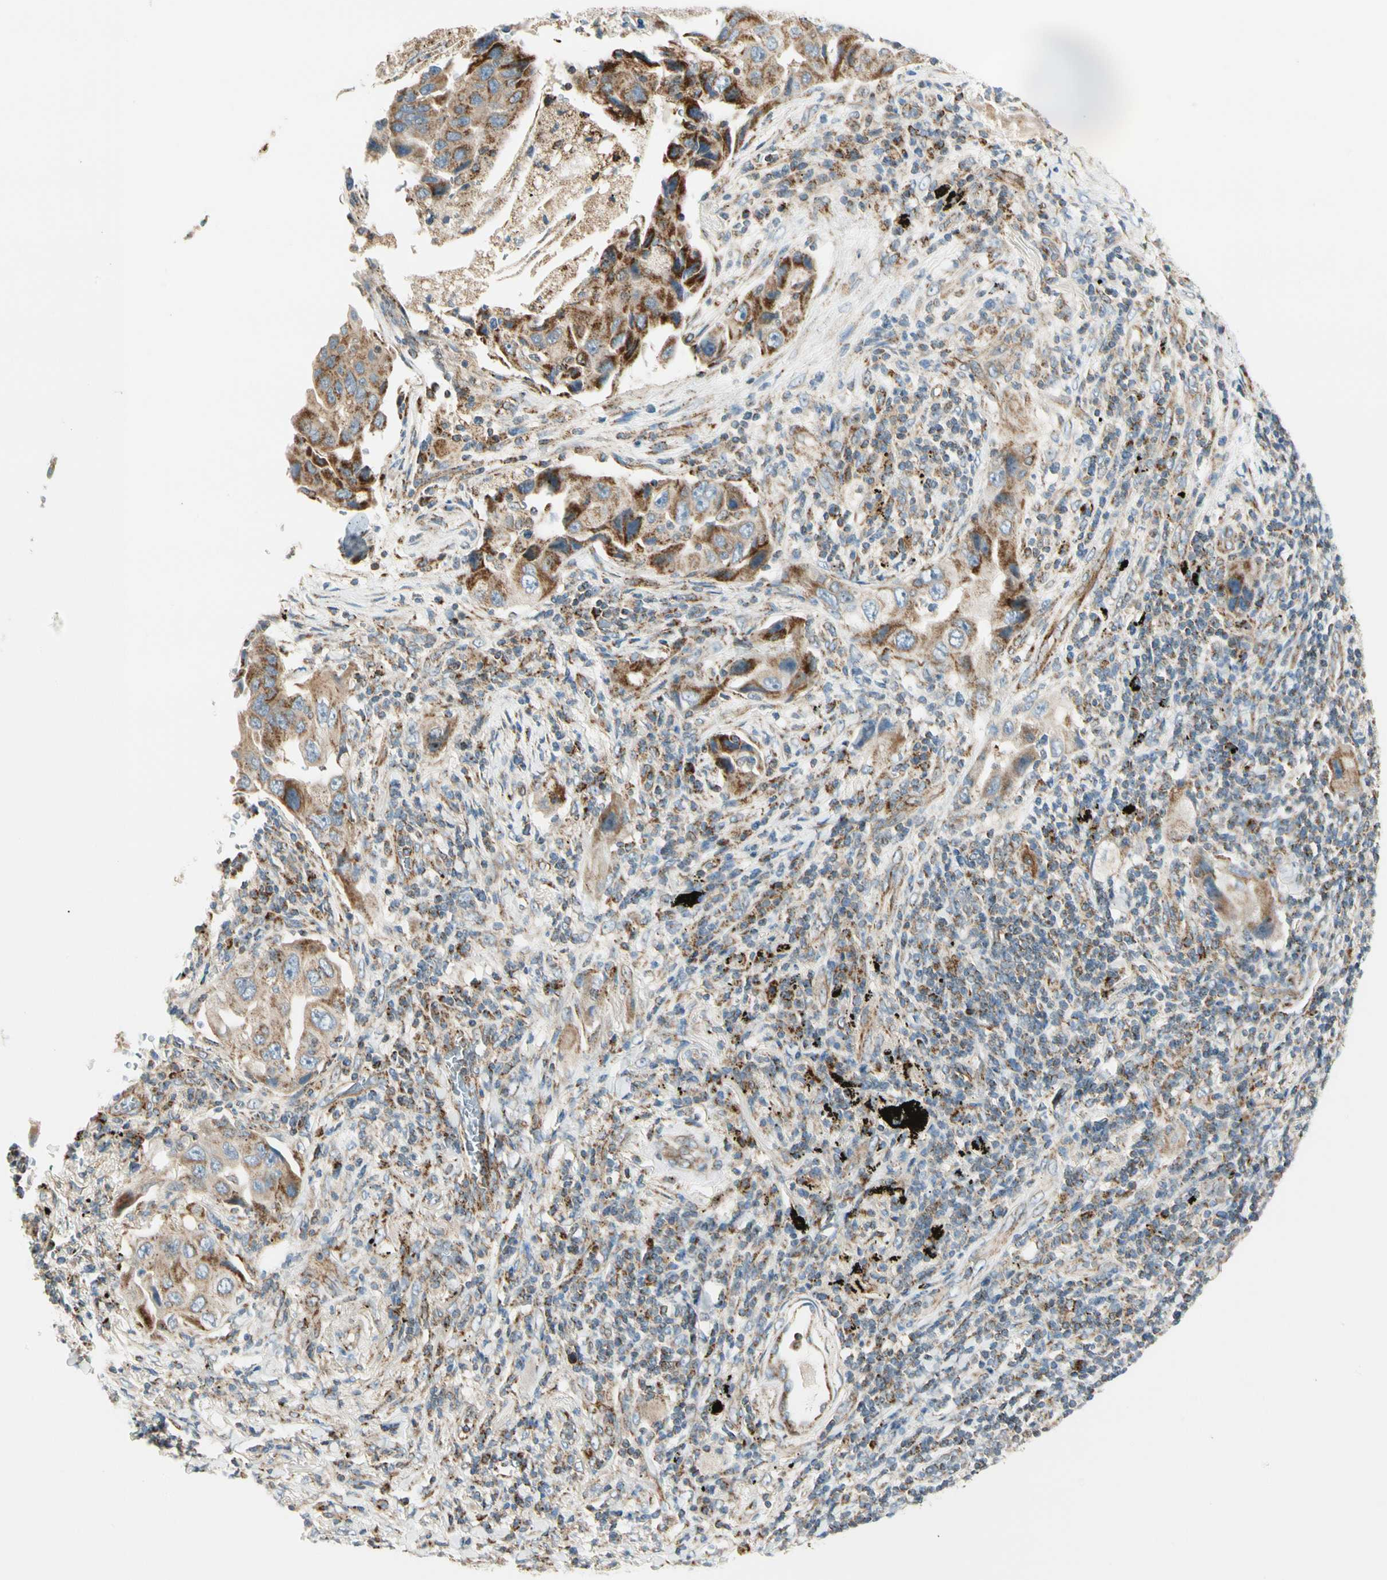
{"staining": {"intensity": "strong", "quantity": ">75%", "location": "cytoplasmic/membranous"}, "tissue": "lung cancer", "cell_type": "Tumor cells", "image_type": "cancer", "snomed": [{"axis": "morphology", "description": "Adenocarcinoma, NOS"}, {"axis": "topography", "description": "Lung"}], "caption": "Lung cancer (adenocarcinoma) stained with immunohistochemistry exhibits strong cytoplasmic/membranous staining in about >75% of tumor cells.", "gene": "TBC1D10A", "patient": {"sex": "female", "age": 65}}